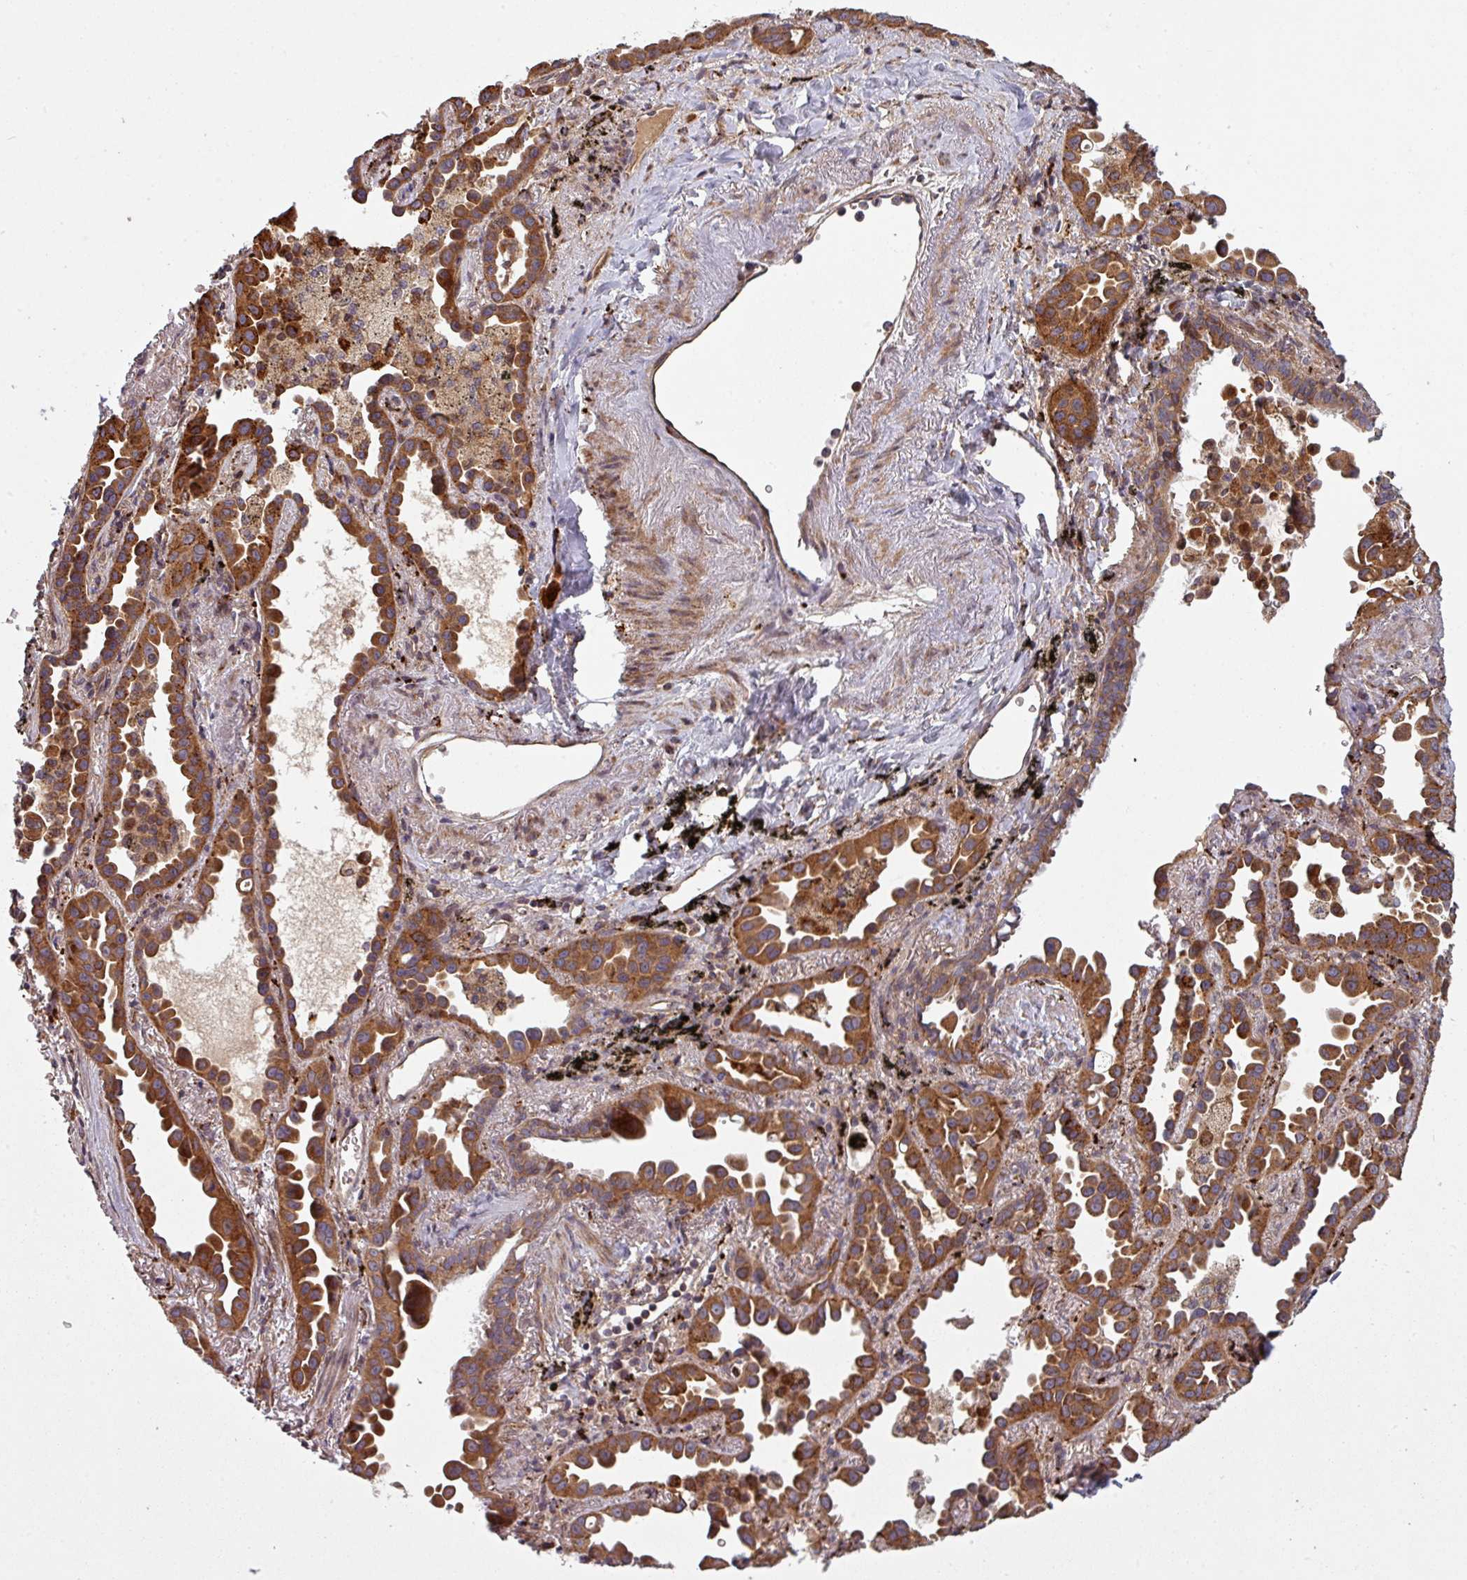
{"staining": {"intensity": "strong", "quantity": ">75%", "location": "cytoplasmic/membranous"}, "tissue": "lung cancer", "cell_type": "Tumor cells", "image_type": "cancer", "snomed": [{"axis": "morphology", "description": "Adenocarcinoma, NOS"}, {"axis": "topography", "description": "Lung"}], "caption": "High-power microscopy captured an immunohistochemistry (IHC) histopathology image of lung cancer (adenocarcinoma), revealing strong cytoplasmic/membranous positivity in approximately >75% of tumor cells. Nuclei are stained in blue.", "gene": "SNRNP25", "patient": {"sex": "male", "age": 68}}